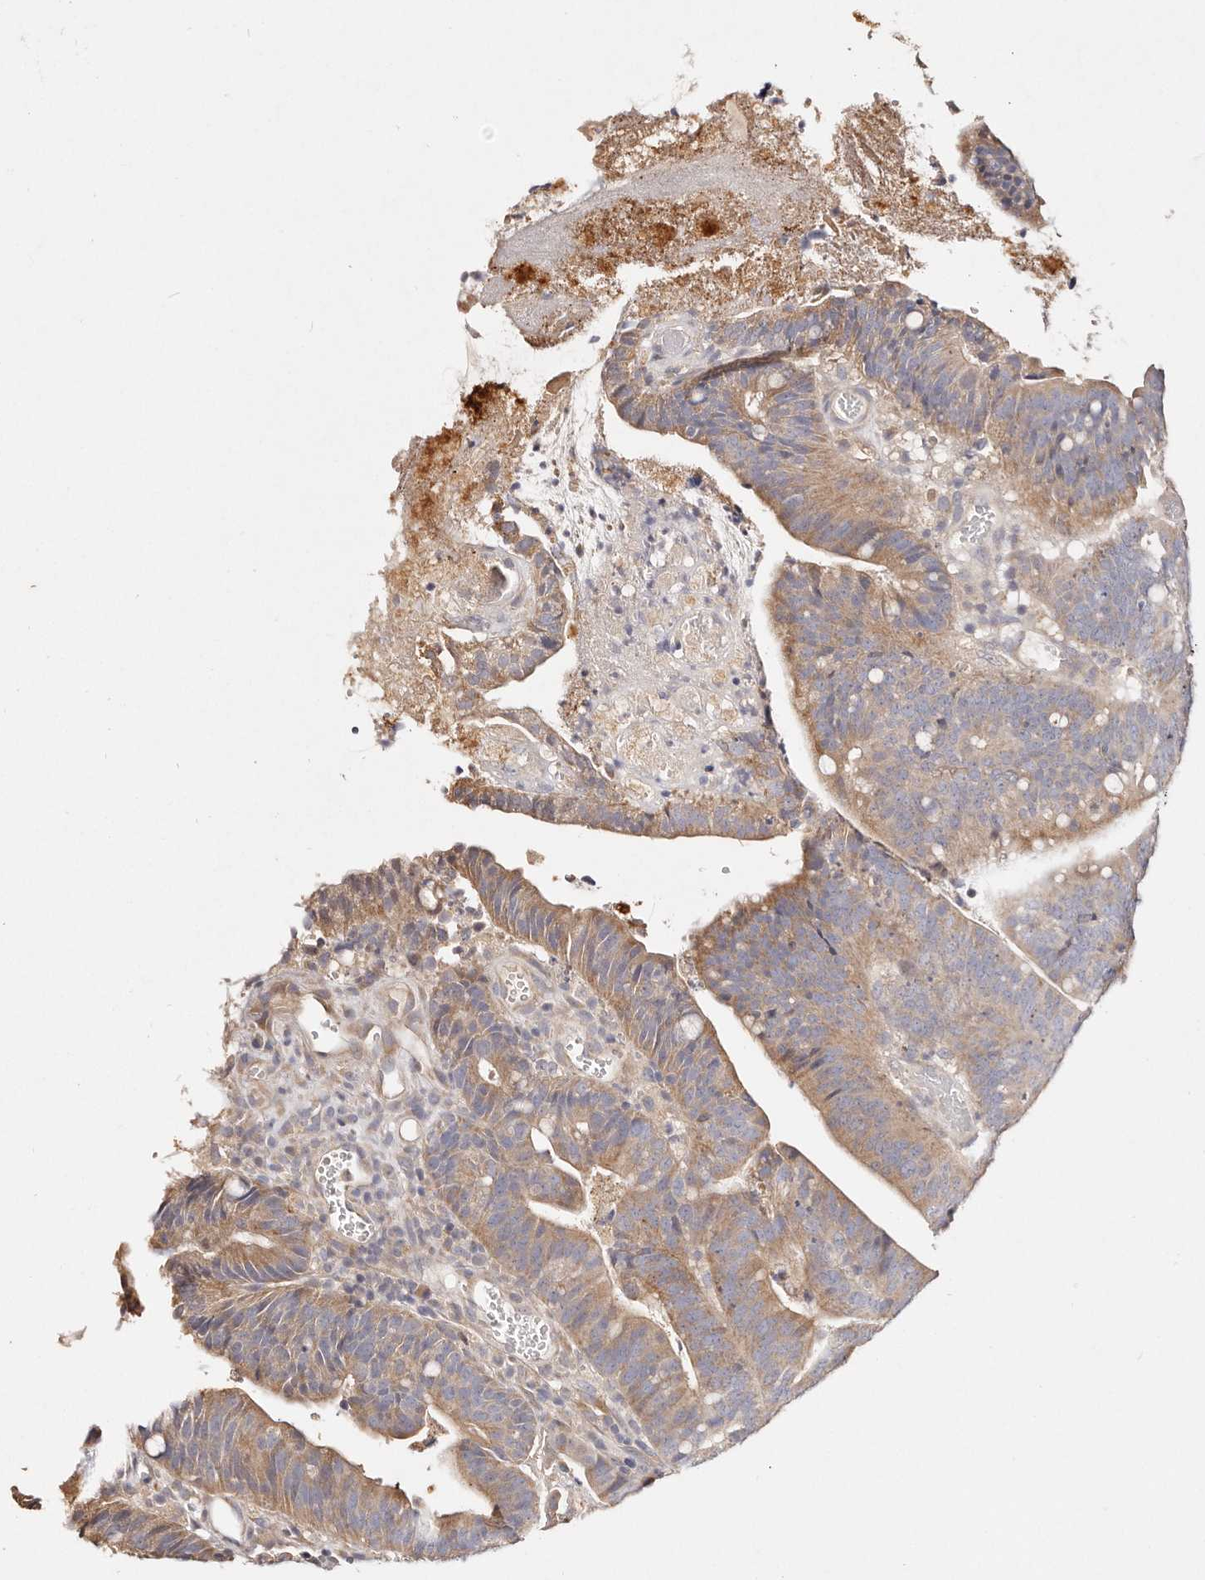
{"staining": {"intensity": "weak", "quantity": ">75%", "location": "cytoplasmic/membranous"}, "tissue": "colorectal cancer", "cell_type": "Tumor cells", "image_type": "cancer", "snomed": [{"axis": "morphology", "description": "Adenocarcinoma, NOS"}, {"axis": "topography", "description": "Colon"}], "caption": "A low amount of weak cytoplasmic/membranous positivity is identified in approximately >75% of tumor cells in colorectal adenocarcinoma tissue. (Brightfield microscopy of DAB IHC at high magnification).", "gene": "VIPAS39", "patient": {"sex": "female", "age": 66}}